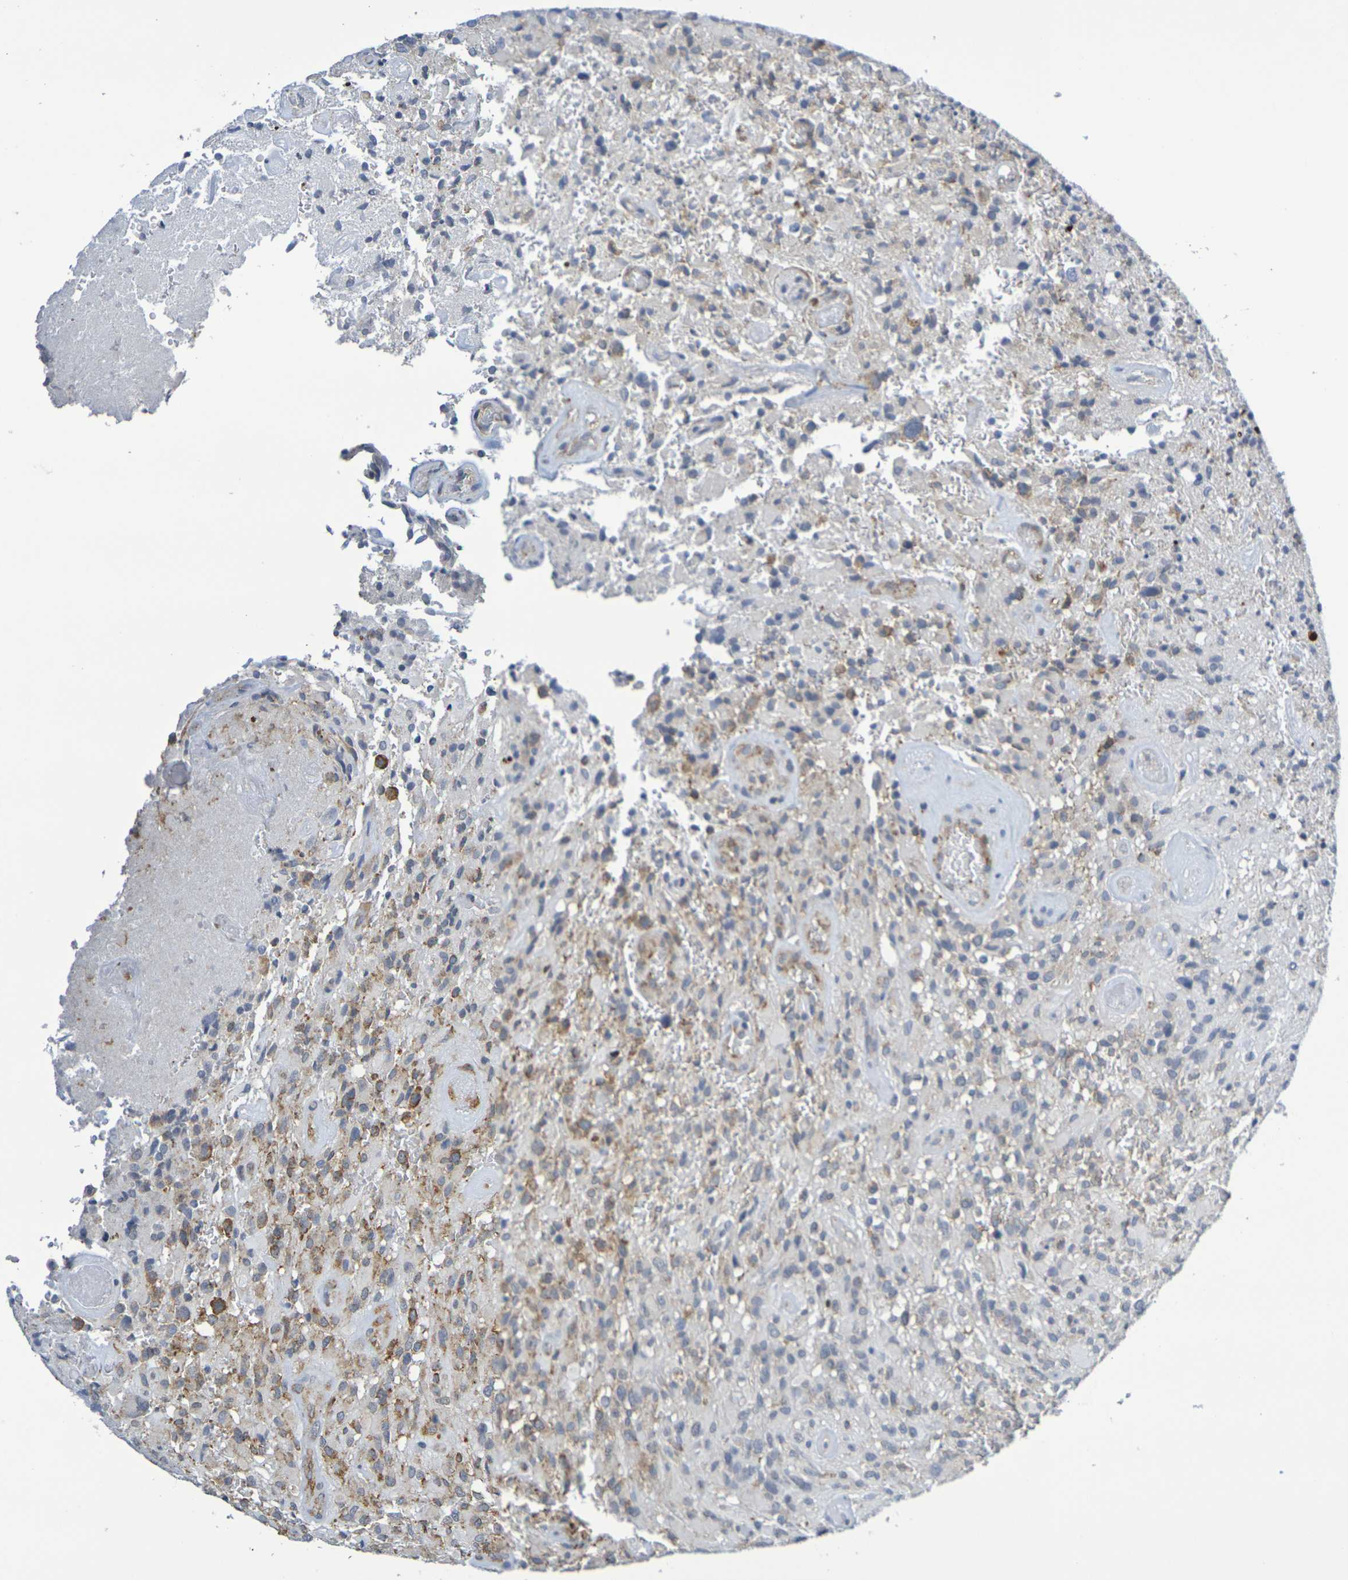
{"staining": {"intensity": "weak", "quantity": "25%-75%", "location": "cytoplasmic/membranous"}, "tissue": "glioma", "cell_type": "Tumor cells", "image_type": "cancer", "snomed": [{"axis": "morphology", "description": "Glioma, malignant, High grade"}, {"axis": "topography", "description": "Brain"}], "caption": "High-power microscopy captured an immunohistochemistry histopathology image of glioma, revealing weak cytoplasmic/membranous expression in approximately 25%-75% of tumor cells.", "gene": "CHRNB1", "patient": {"sex": "male", "age": 71}}